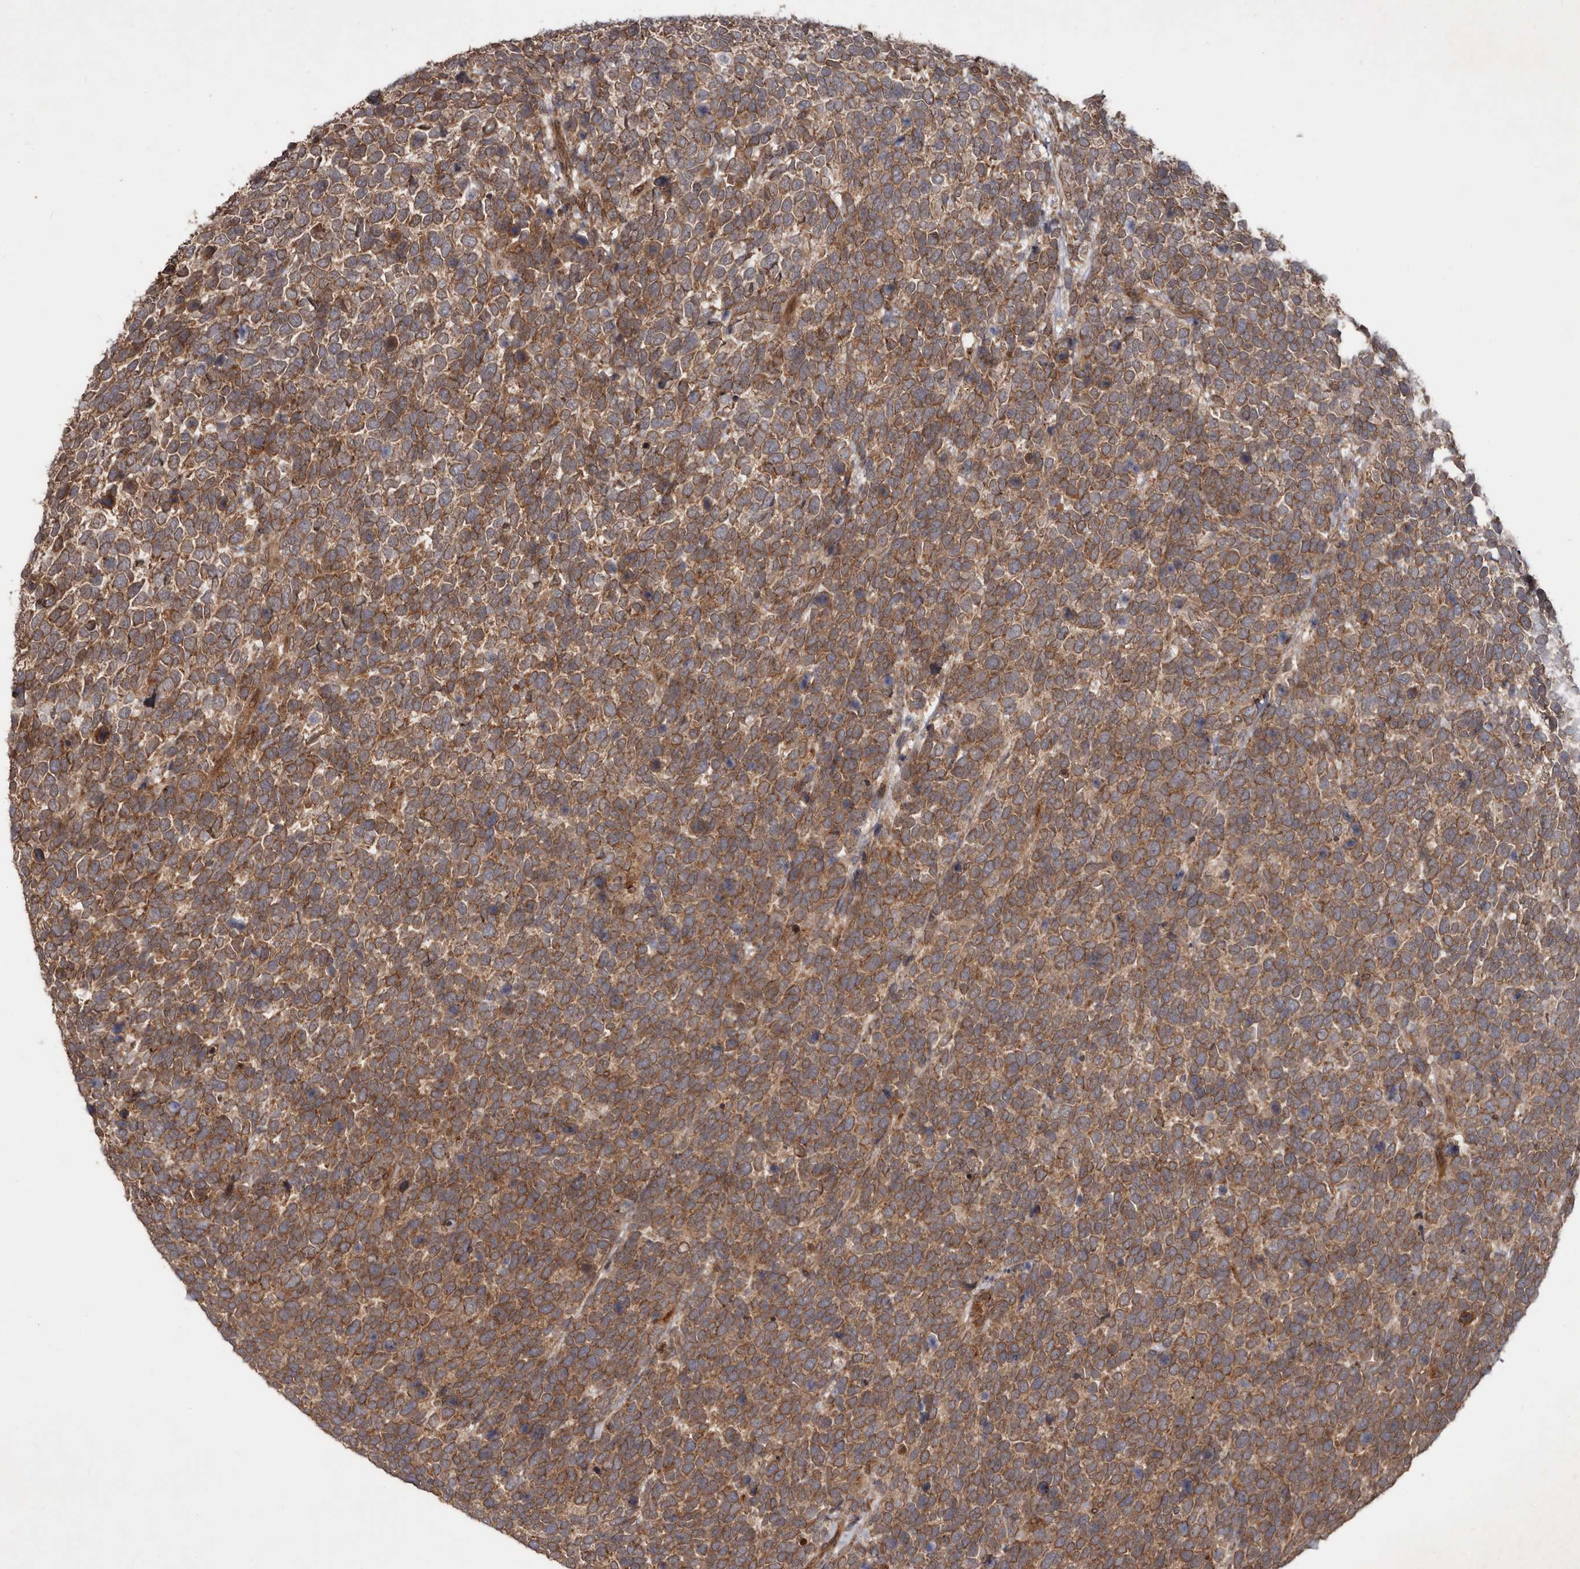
{"staining": {"intensity": "moderate", "quantity": ">75%", "location": "cytoplasmic/membranous"}, "tissue": "urothelial cancer", "cell_type": "Tumor cells", "image_type": "cancer", "snomed": [{"axis": "morphology", "description": "Urothelial carcinoma, High grade"}, {"axis": "topography", "description": "Urinary bladder"}], "caption": "DAB (3,3'-diaminobenzidine) immunohistochemical staining of human high-grade urothelial carcinoma displays moderate cytoplasmic/membranous protein expression in approximately >75% of tumor cells. Using DAB (3,3'-diaminobenzidine) (brown) and hematoxylin (blue) stains, captured at high magnification using brightfield microscopy.", "gene": "STK36", "patient": {"sex": "female", "age": 82}}